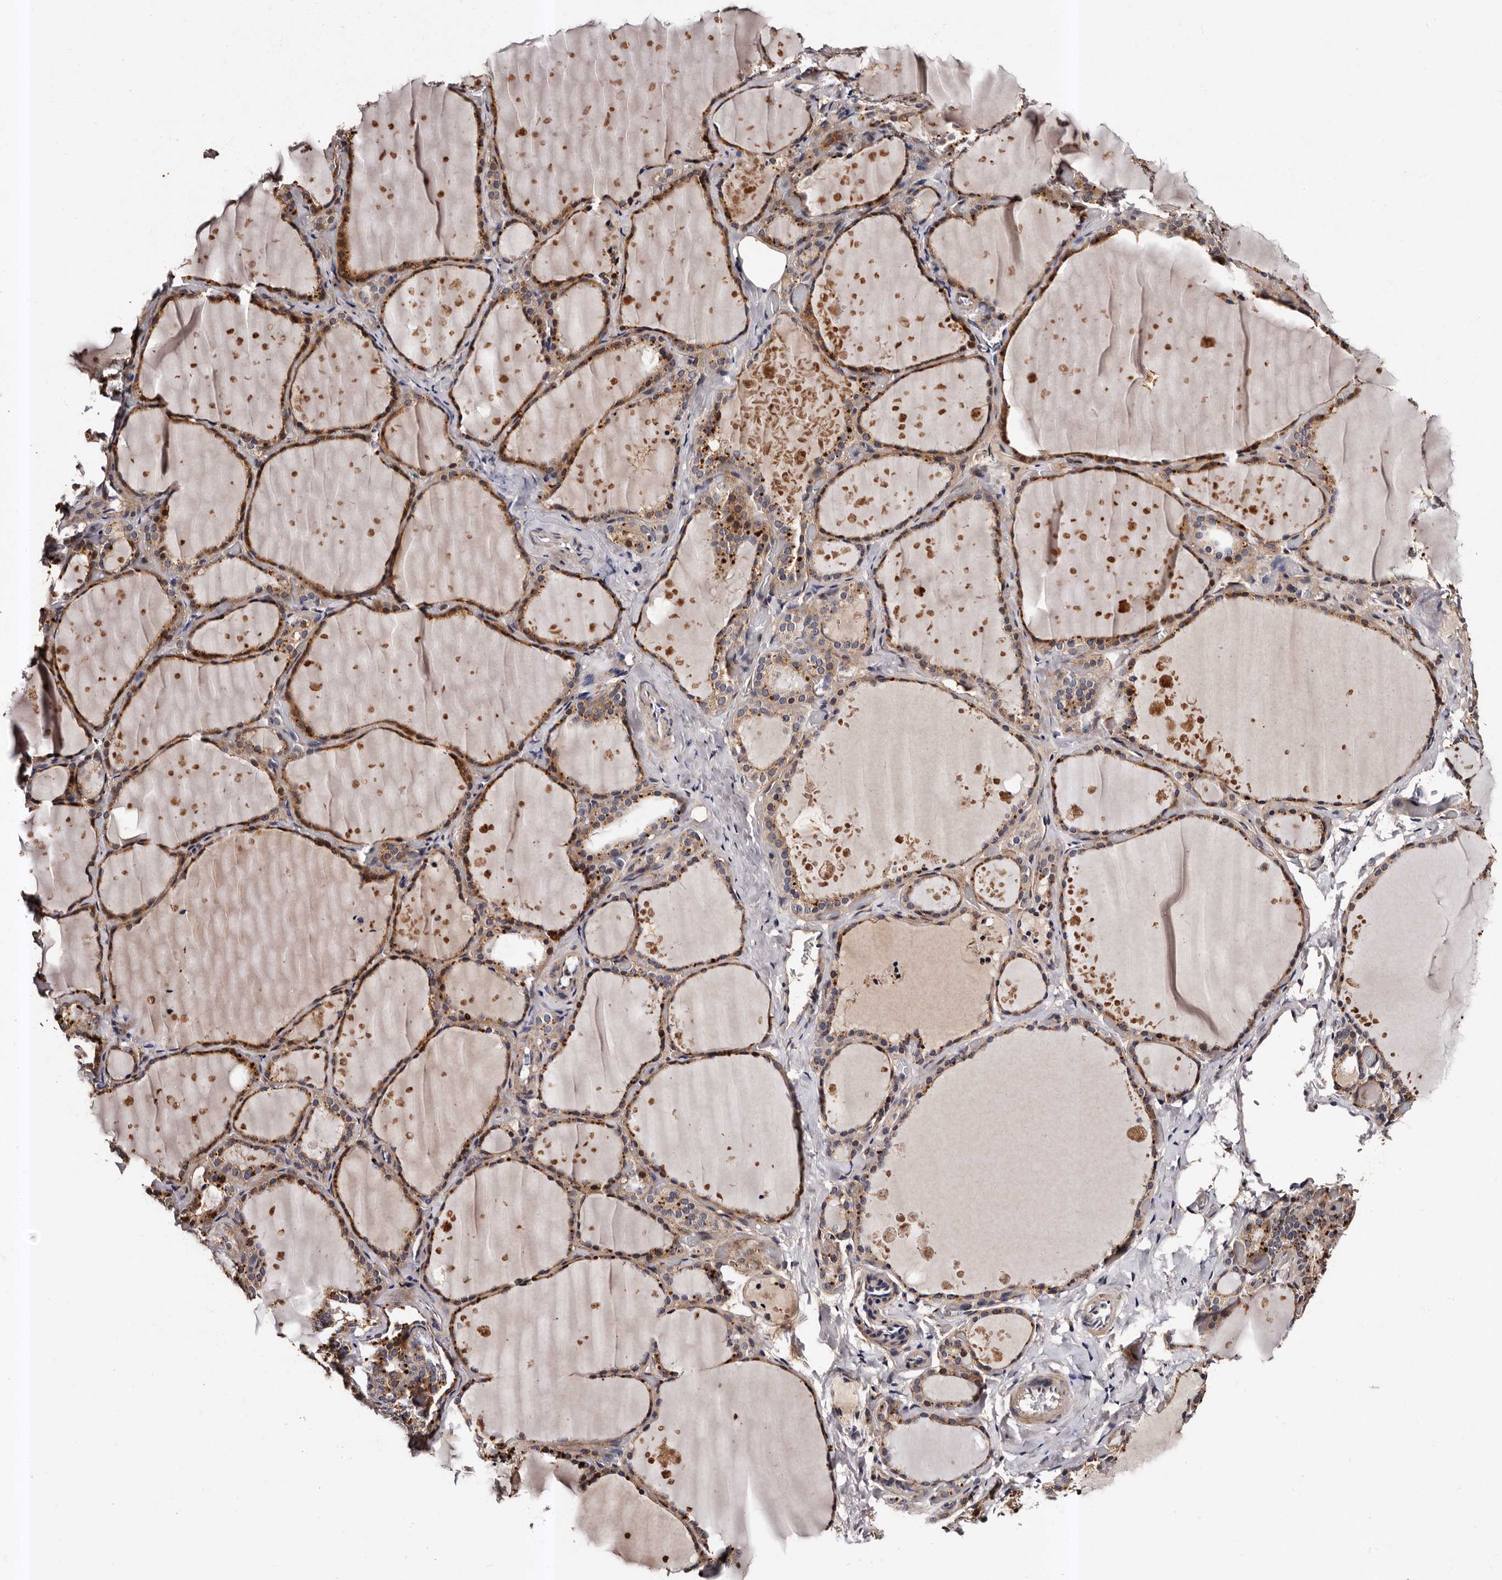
{"staining": {"intensity": "moderate", "quantity": ">75%", "location": "cytoplasmic/membranous"}, "tissue": "thyroid gland", "cell_type": "Glandular cells", "image_type": "normal", "snomed": [{"axis": "morphology", "description": "Normal tissue, NOS"}, {"axis": "topography", "description": "Thyroid gland"}], "caption": "Immunohistochemistry micrograph of normal thyroid gland stained for a protein (brown), which demonstrates medium levels of moderate cytoplasmic/membranous positivity in approximately >75% of glandular cells.", "gene": "ADCK5", "patient": {"sex": "female", "age": 44}}